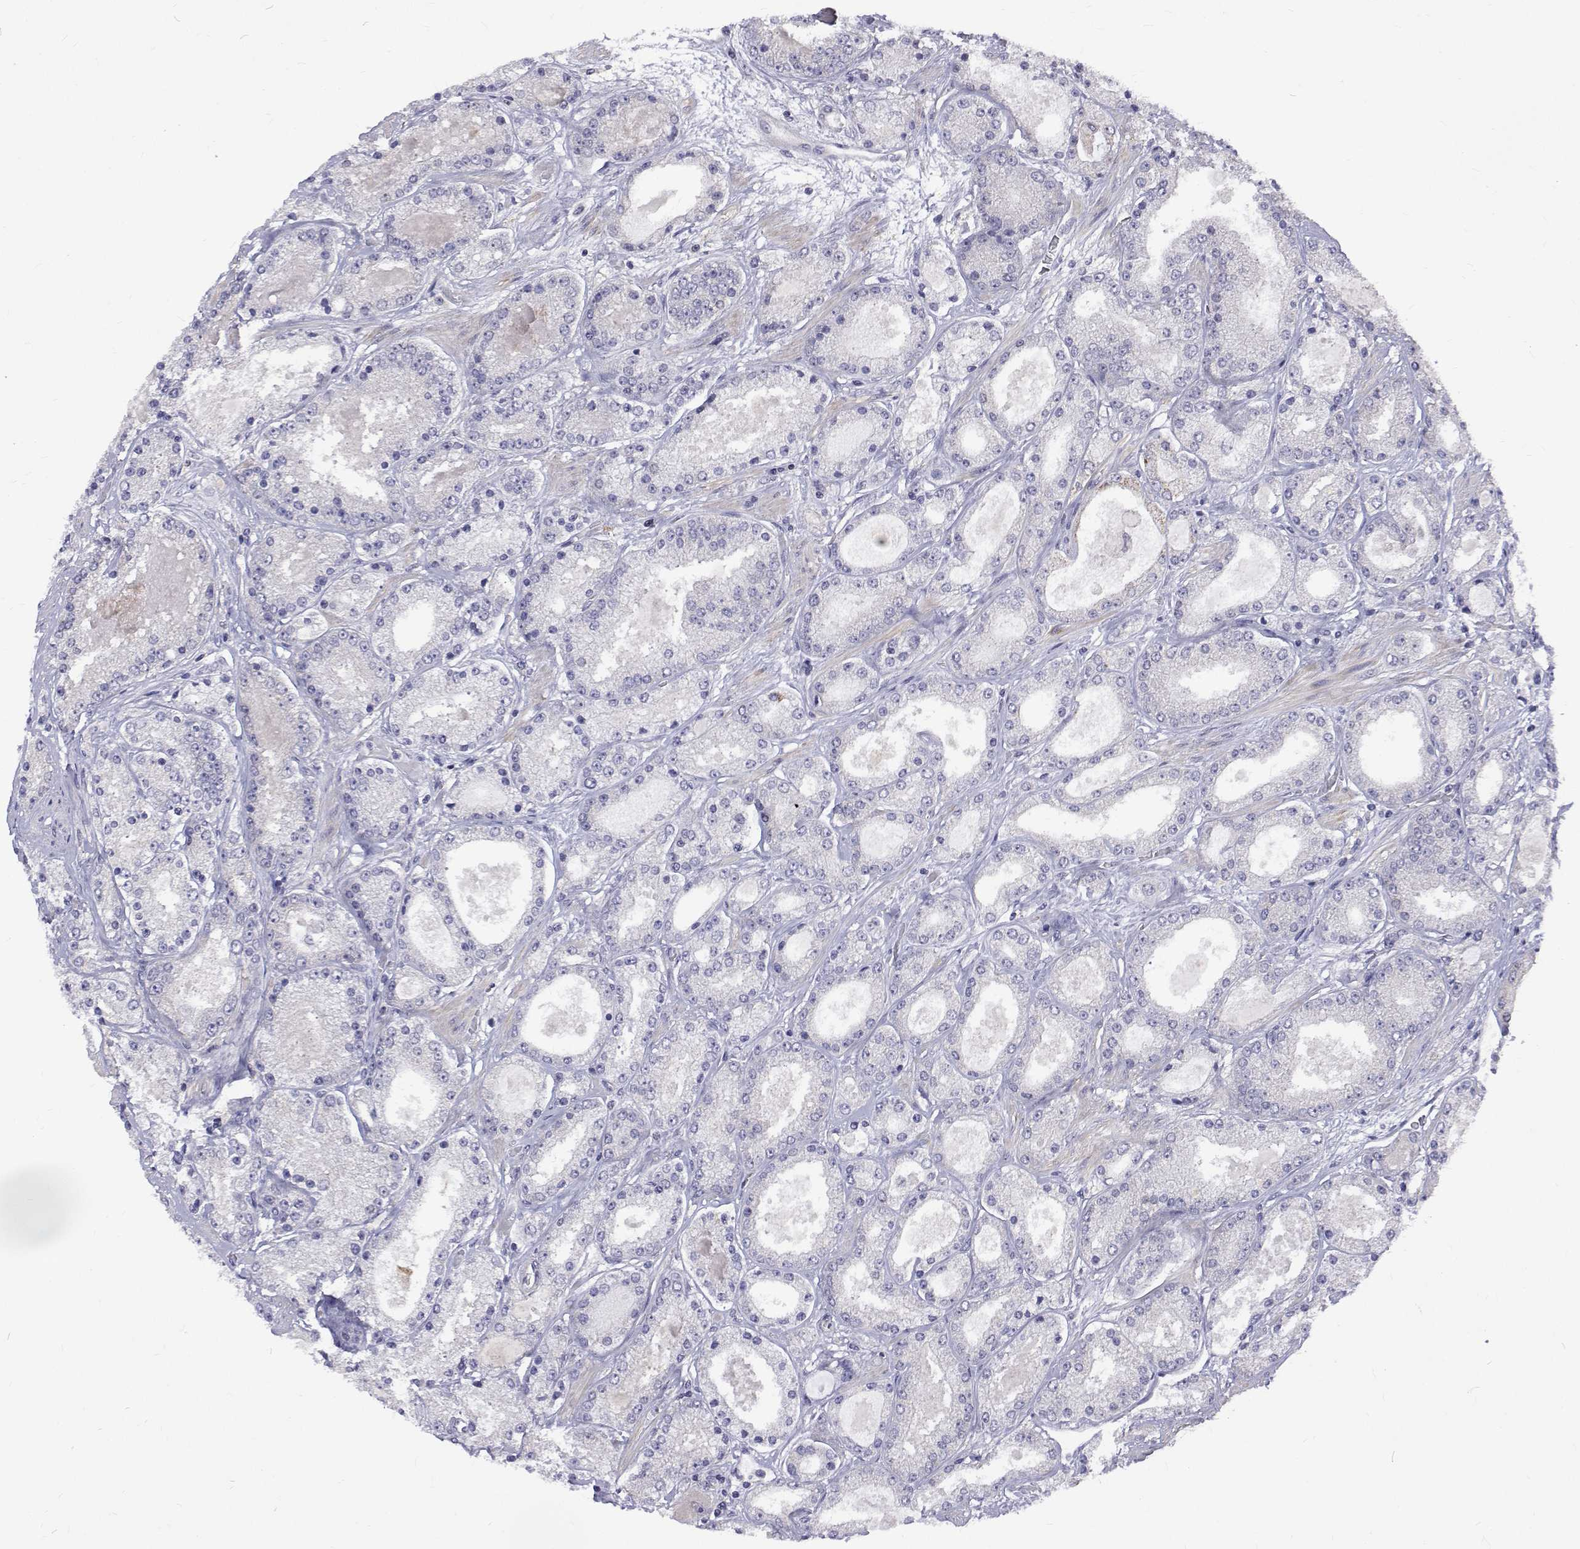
{"staining": {"intensity": "negative", "quantity": "none", "location": "none"}, "tissue": "prostate cancer", "cell_type": "Tumor cells", "image_type": "cancer", "snomed": [{"axis": "morphology", "description": "Adenocarcinoma, High grade"}, {"axis": "topography", "description": "Prostate"}], "caption": "DAB immunohistochemical staining of human high-grade adenocarcinoma (prostate) displays no significant expression in tumor cells.", "gene": "PADI1", "patient": {"sex": "male", "age": 67}}